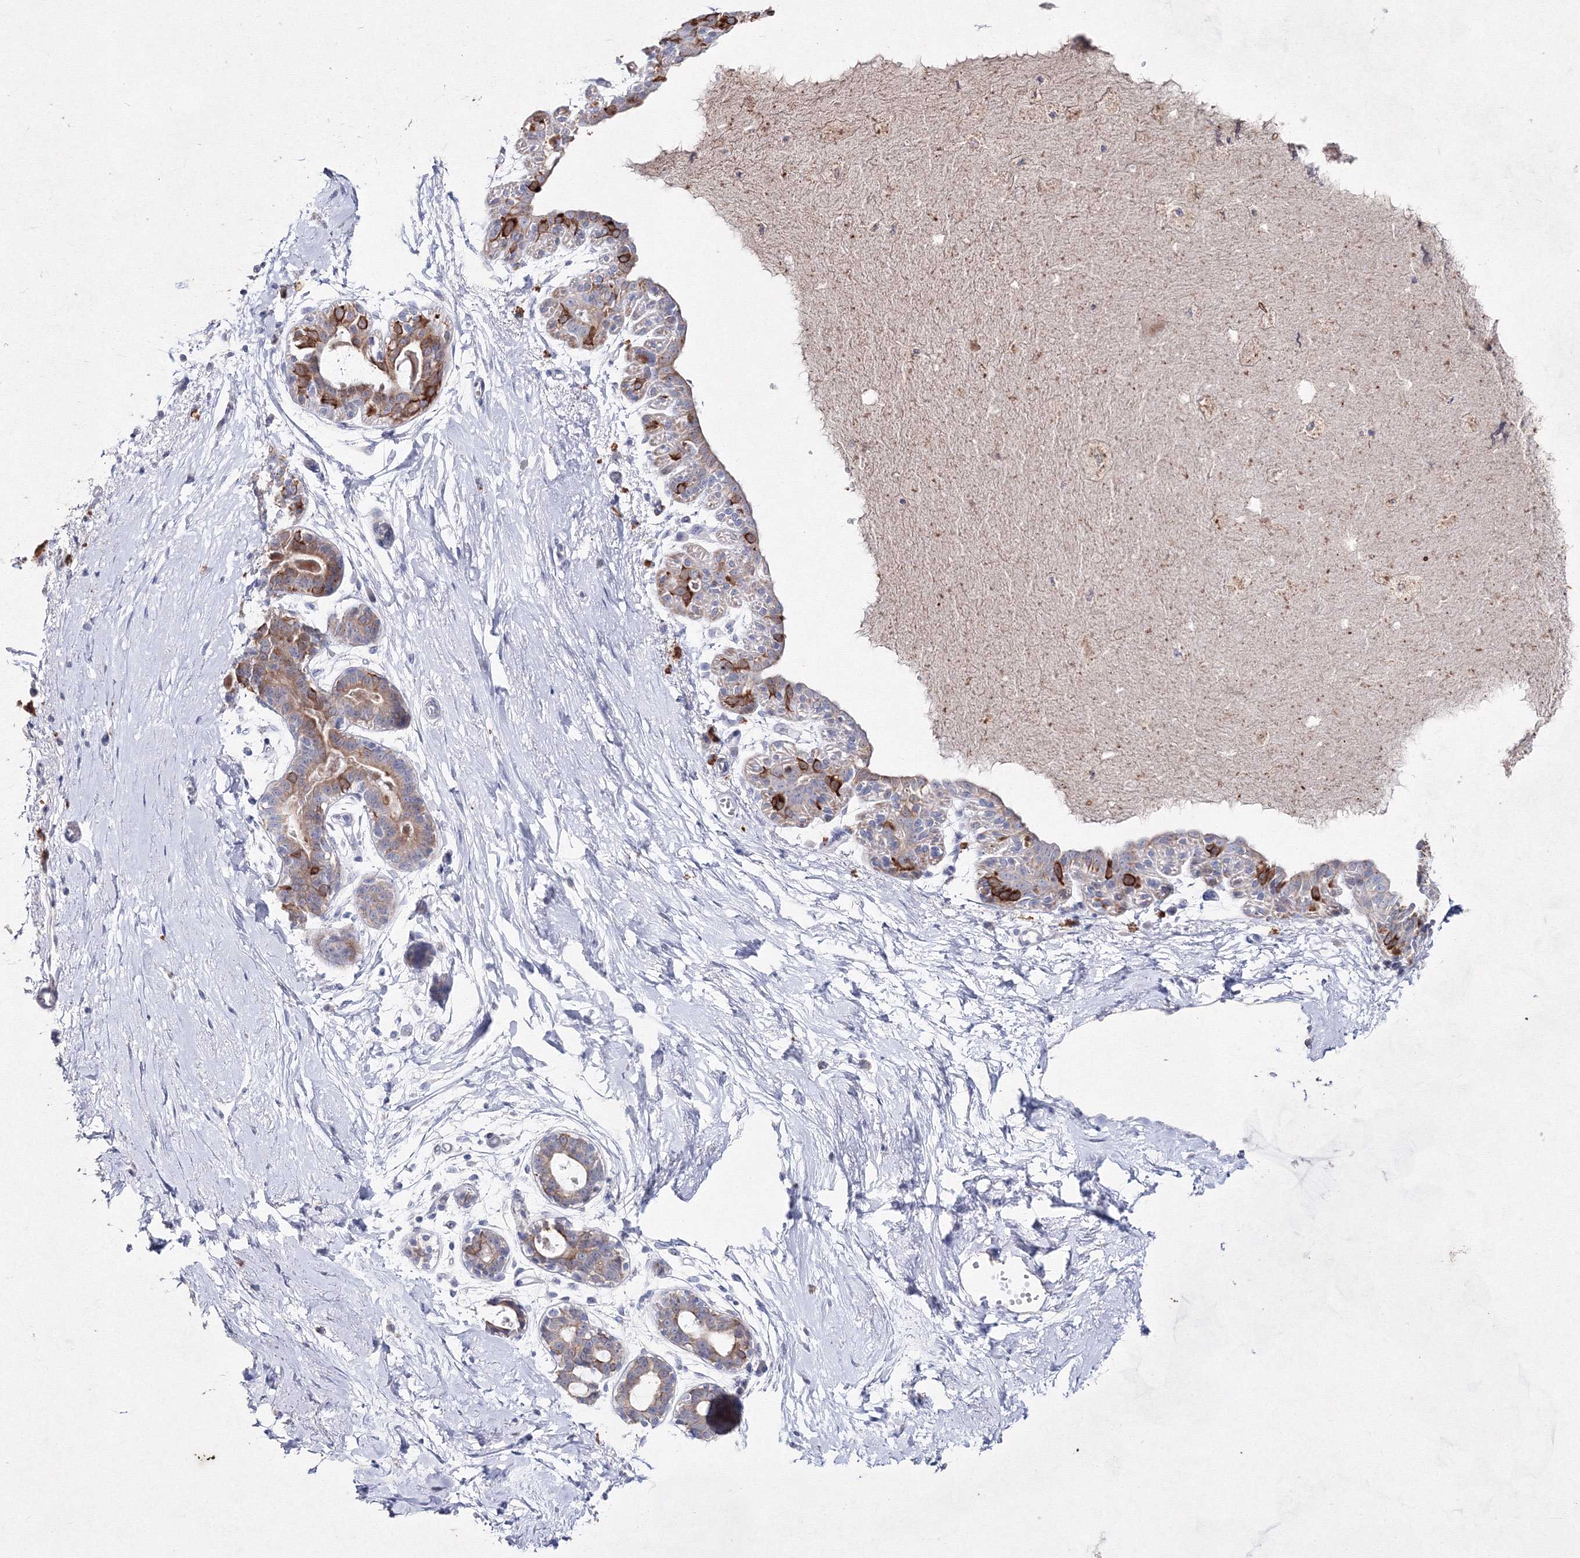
{"staining": {"intensity": "negative", "quantity": "none", "location": "none"}, "tissue": "breast", "cell_type": "Adipocytes", "image_type": "normal", "snomed": [{"axis": "morphology", "description": "Normal tissue, NOS"}, {"axis": "topography", "description": "Breast"}], "caption": "A high-resolution photomicrograph shows immunohistochemistry (IHC) staining of benign breast, which exhibits no significant expression in adipocytes.", "gene": "SMIM29", "patient": {"sex": "female", "age": 45}}